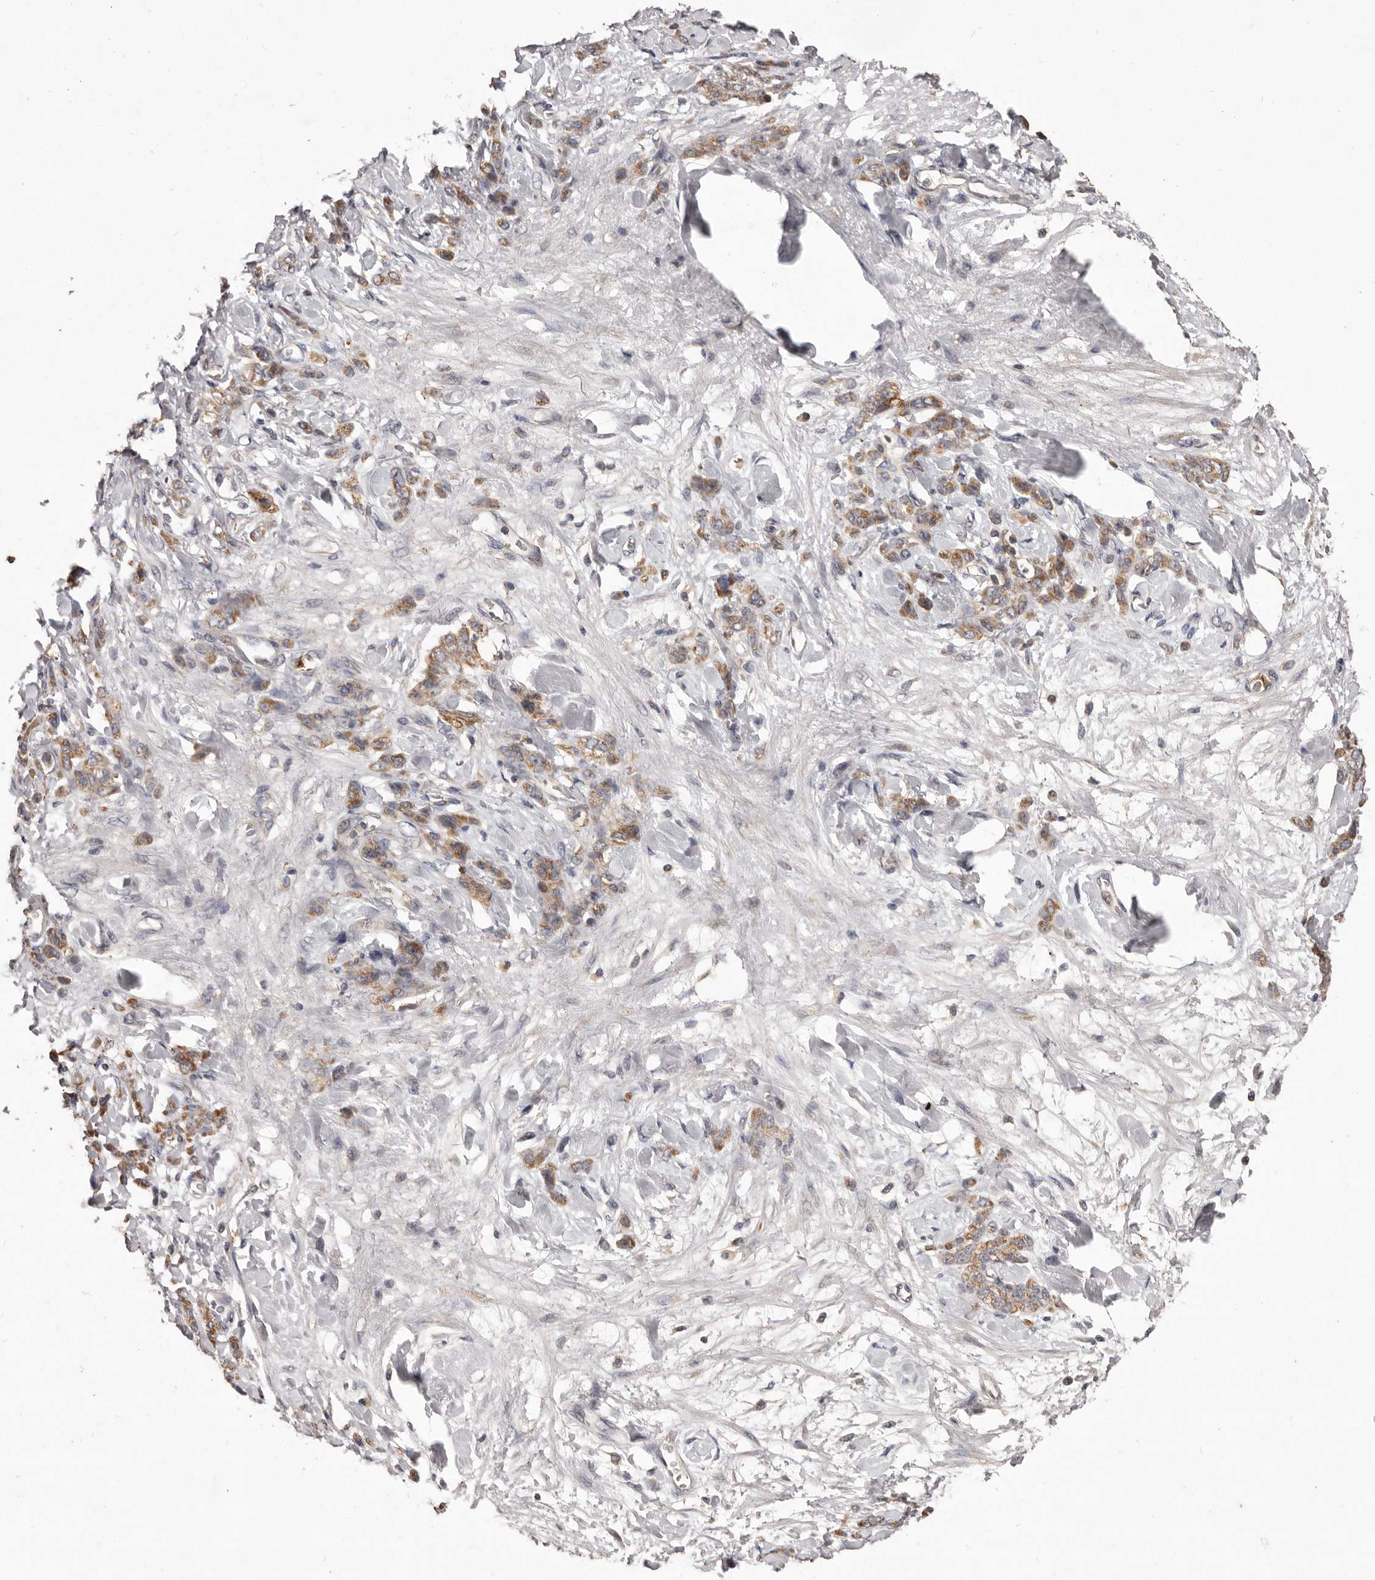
{"staining": {"intensity": "moderate", "quantity": ">75%", "location": "cytoplasmic/membranous"}, "tissue": "stomach cancer", "cell_type": "Tumor cells", "image_type": "cancer", "snomed": [{"axis": "morphology", "description": "Normal tissue, NOS"}, {"axis": "morphology", "description": "Adenocarcinoma, NOS"}, {"axis": "topography", "description": "Stomach"}], "caption": "Human adenocarcinoma (stomach) stained with a protein marker reveals moderate staining in tumor cells.", "gene": "CXCL14", "patient": {"sex": "male", "age": 82}}